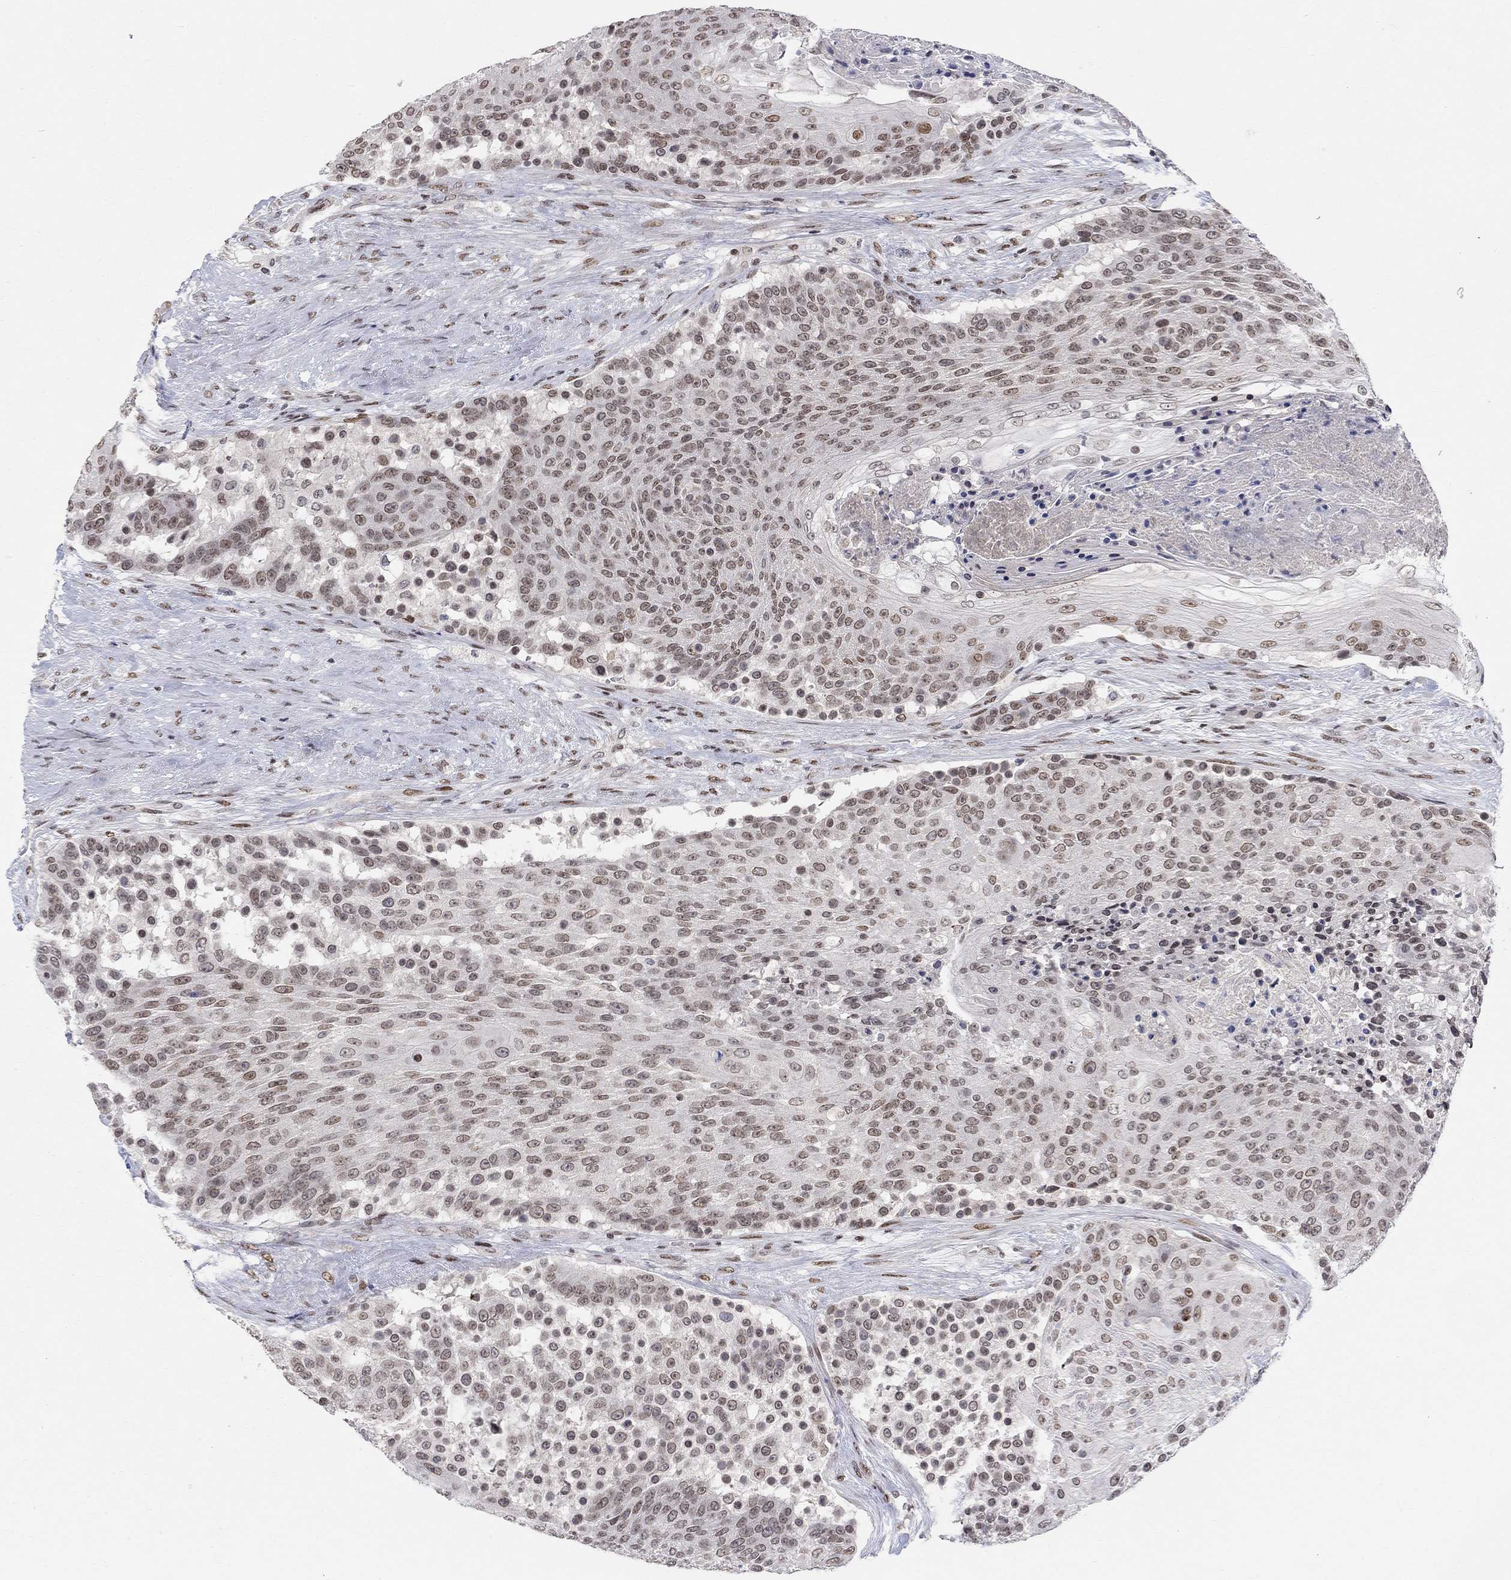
{"staining": {"intensity": "strong", "quantity": "<25%", "location": "nuclear"}, "tissue": "urothelial cancer", "cell_type": "Tumor cells", "image_type": "cancer", "snomed": [{"axis": "morphology", "description": "Urothelial carcinoma, High grade"}, {"axis": "topography", "description": "Urinary bladder"}], "caption": "IHC staining of high-grade urothelial carcinoma, which shows medium levels of strong nuclear positivity in about <25% of tumor cells indicating strong nuclear protein staining. The staining was performed using DAB (3,3'-diaminobenzidine) (brown) for protein detection and nuclei were counterstained in hematoxylin (blue).", "gene": "KLF12", "patient": {"sex": "female", "age": 63}}